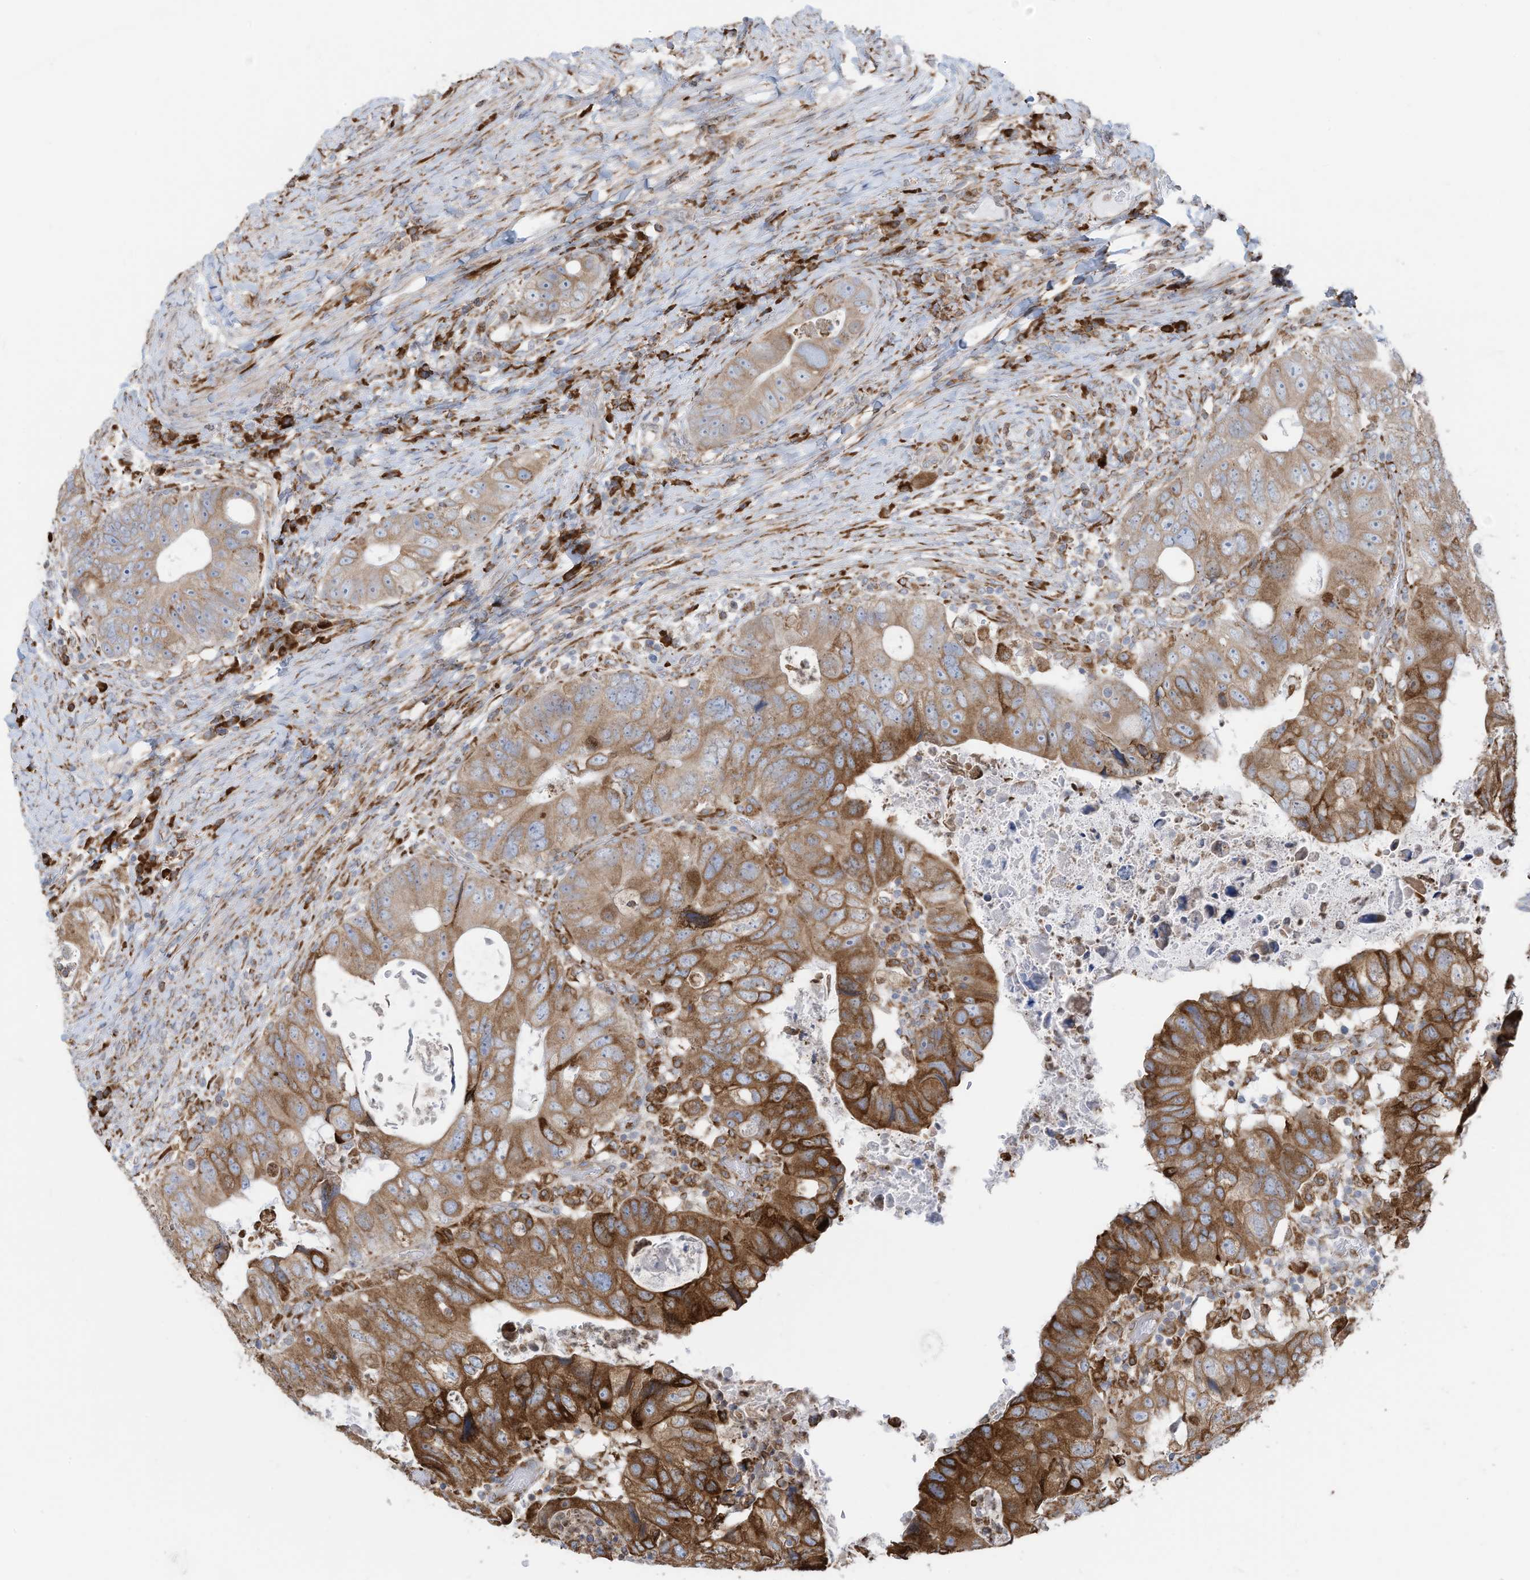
{"staining": {"intensity": "strong", "quantity": "25%-75%", "location": "cytoplasmic/membranous"}, "tissue": "colorectal cancer", "cell_type": "Tumor cells", "image_type": "cancer", "snomed": [{"axis": "morphology", "description": "Adenocarcinoma, NOS"}, {"axis": "topography", "description": "Rectum"}], "caption": "Colorectal cancer (adenocarcinoma) stained with a protein marker shows strong staining in tumor cells.", "gene": "ZNF354C", "patient": {"sex": "male", "age": 59}}